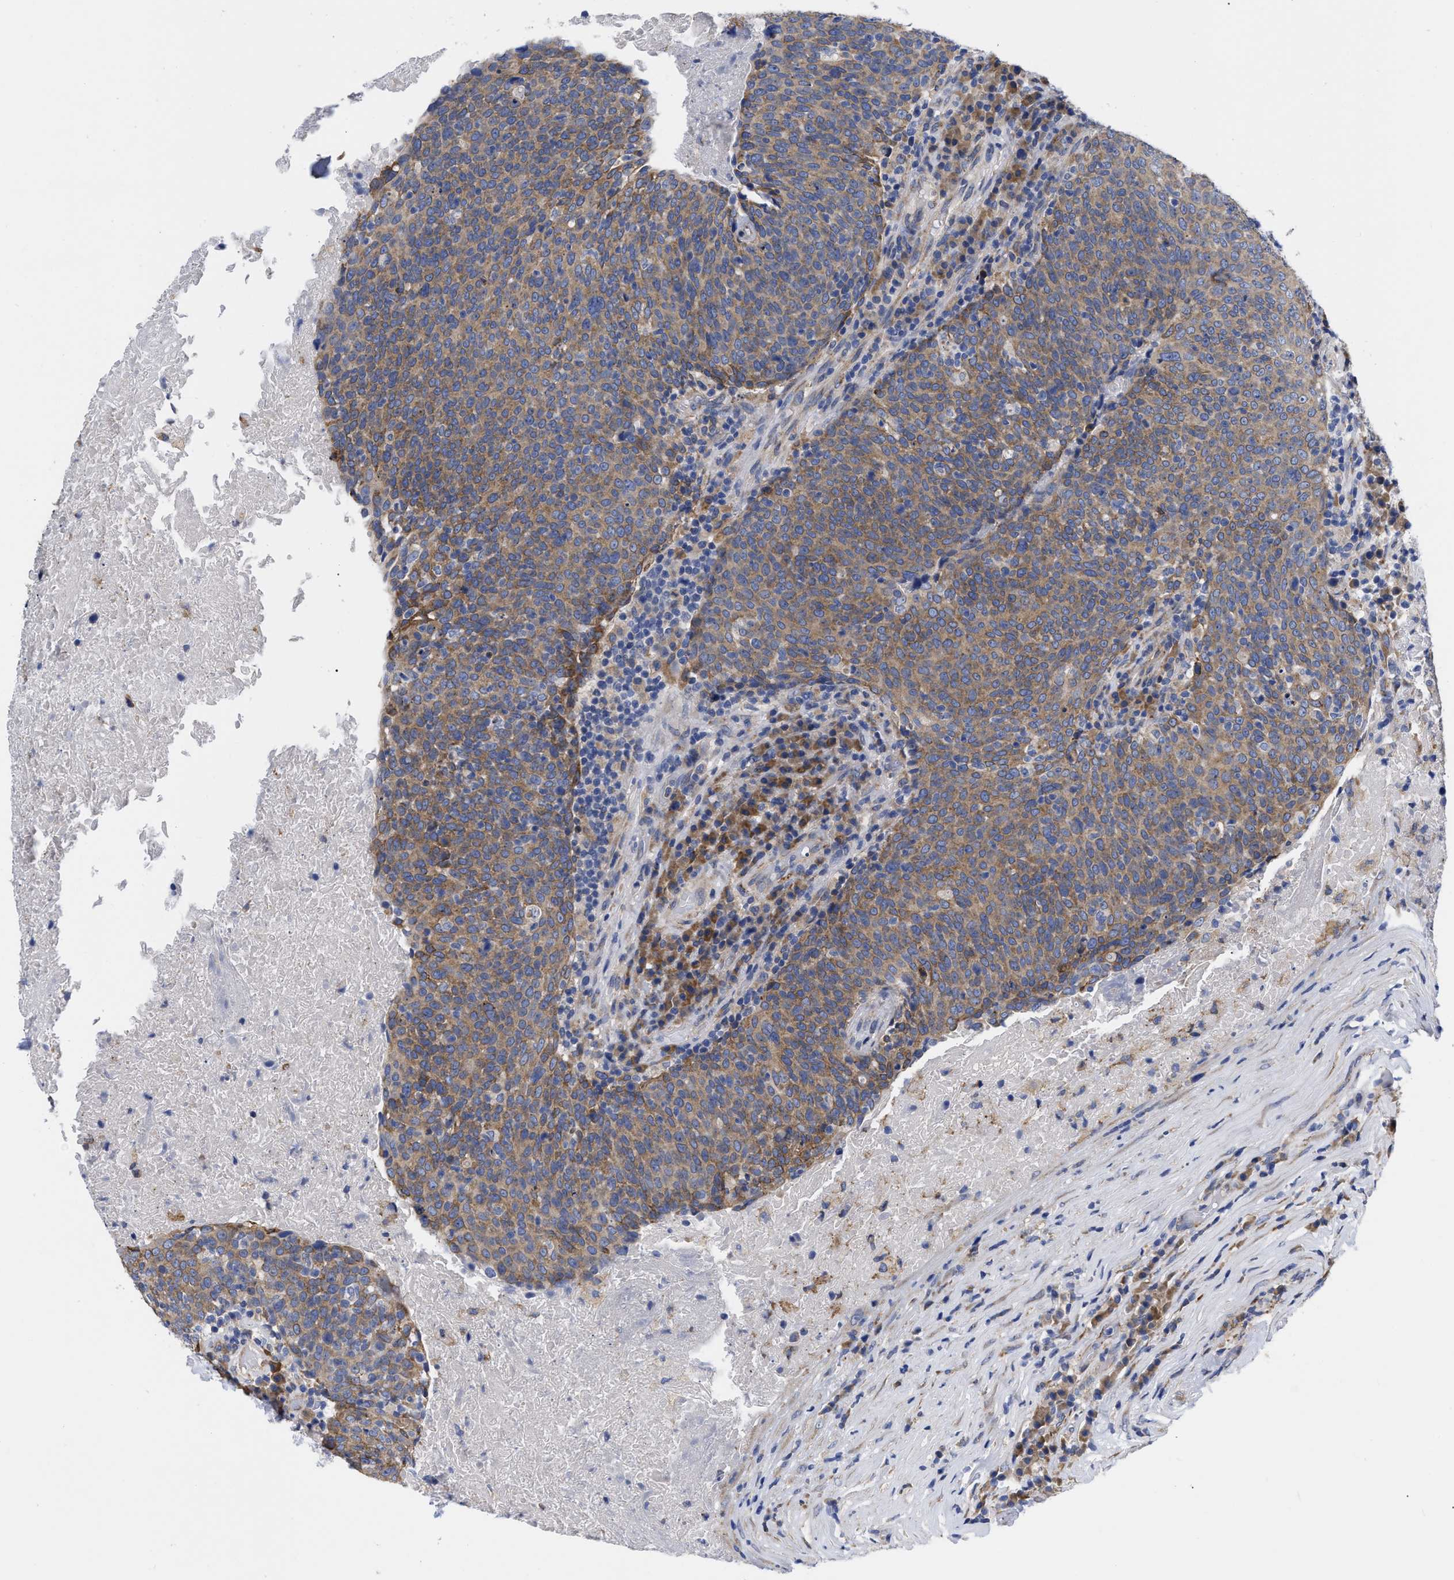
{"staining": {"intensity": "moderate", "quantity": ">75%", "location": "cytoplasmic/membranous"}, "tissue": "head and neck cancer", "cell_type": "Tumor cells", "image_type": "cancer", "snomed": [{"axis": "morphology", "description": "Squamous cell carcinoma, NOS"}, {"axis": "morphology", "description": "Squamous cell carcinoma, metastatic, NOS"}, {"axis": "topography", "description": "Lymph node"}, {"axis": "topography", "description": "Head-Neck"}], "caption": "This photomicrograph displays metastatic squamous cell carcinoma (head and neck) stained with IHC to label a protein in brown. The cytoplasmic/membranous of tumor cells show moderate positivity for the protein. Nuclei are counter-stained blue.", "gene": "CFAP298", "patient": {"sex": "male", "age": 62}}